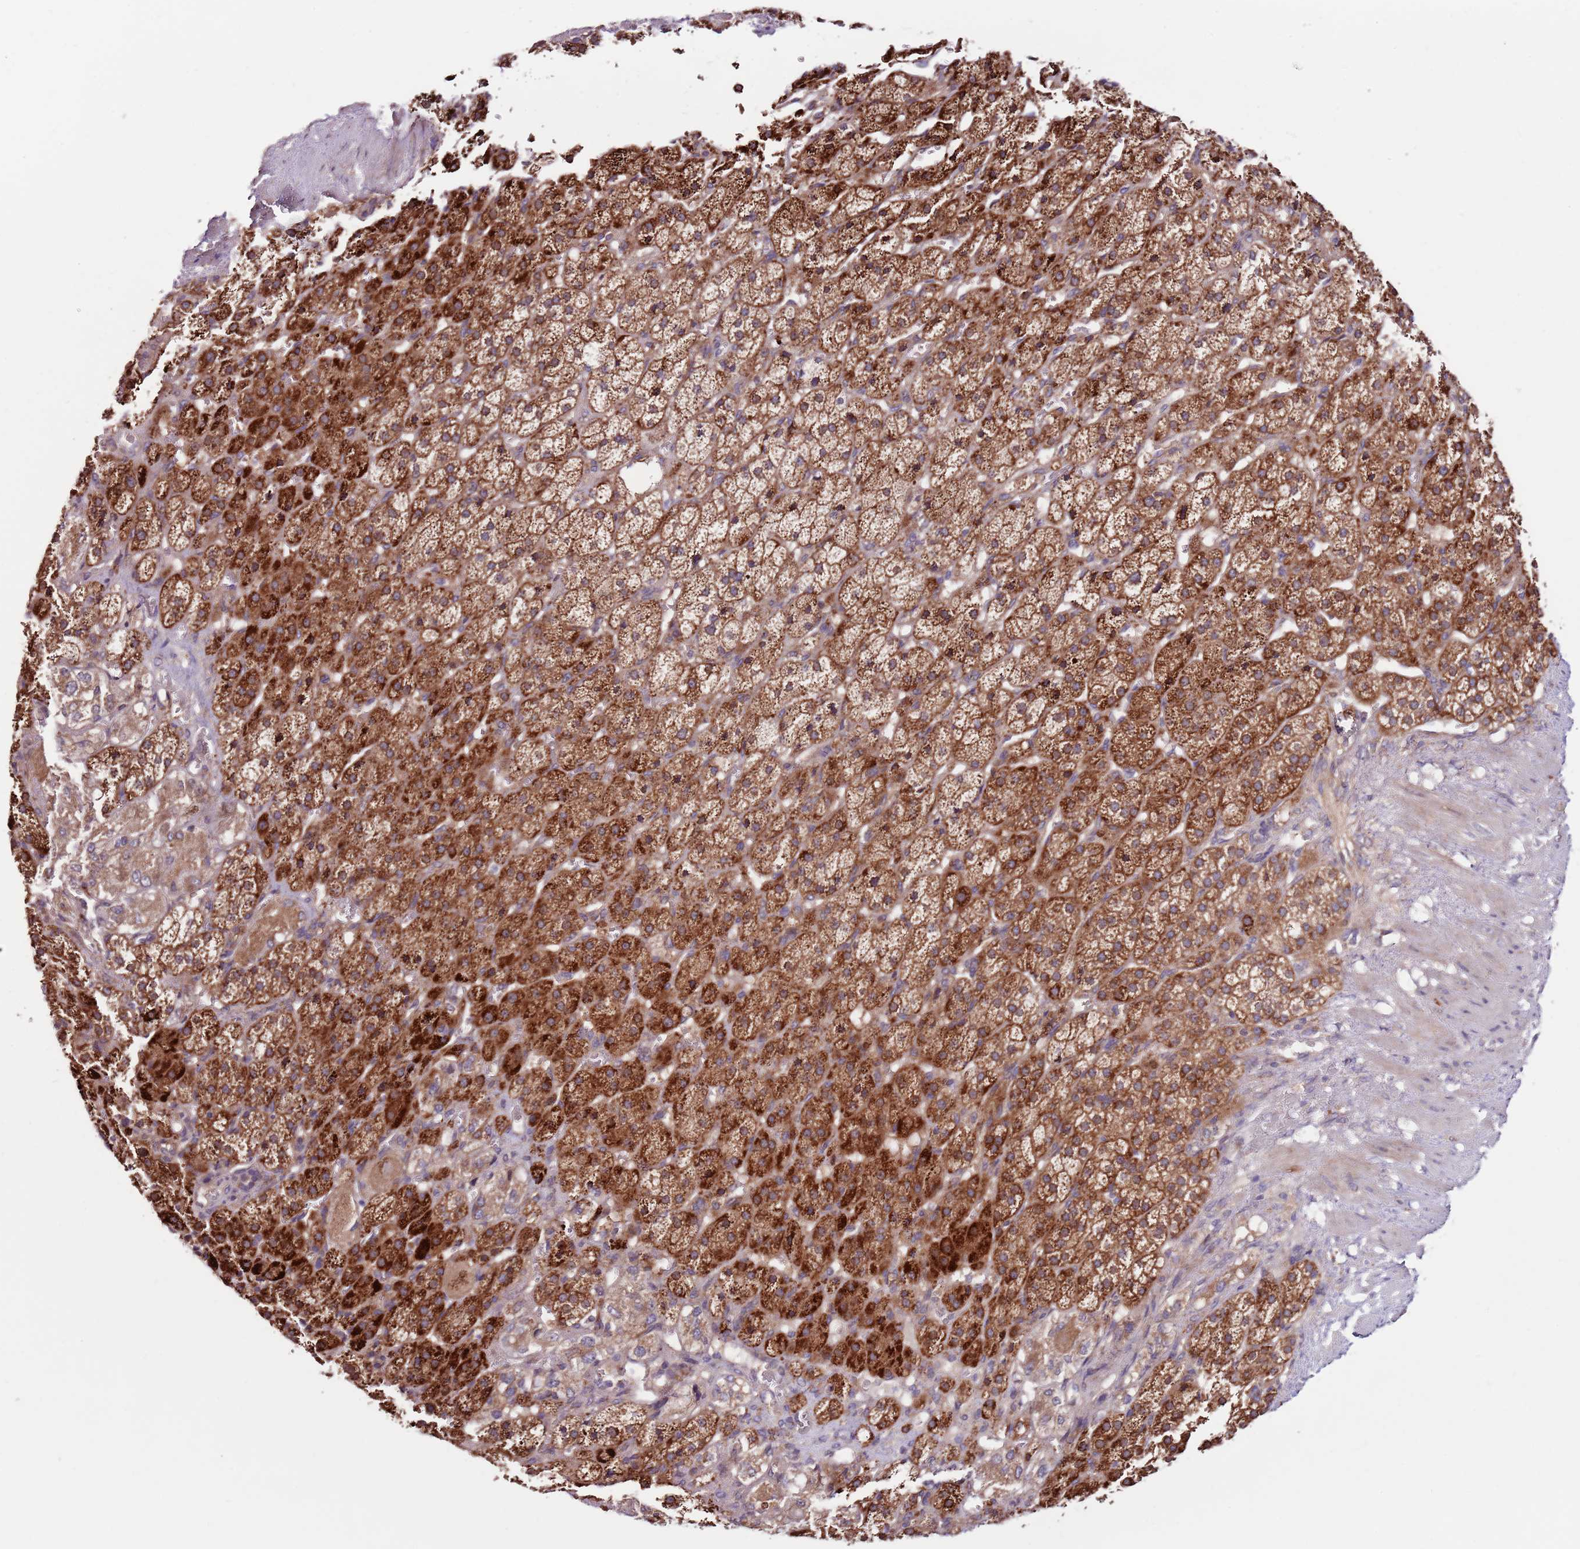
{"staining": {"intensity": "strong", "quantity": ">75%", "location": "cytoplasmic/membranous"}, "tissue": "adrenal gland", "cell_type": "Glandular cells", "image_type": "normal", "snomed": [{"axis": "morphology", "description": "Normal tissue, NOS"}, {"axis": "topography", "description": "Adrenal gland"}], "caption": "Protein expression analysis of benign human adrenal gland reveals strong cytoplasmic/membranous positivity in approximately >75% of glandular cells. (Stains: DAB in brown, nuclei in blue, Microscopy: brightfield microscopy at high magnification).", "gene": "SMG1", "patient": {"sex": "female", "age": 57}}